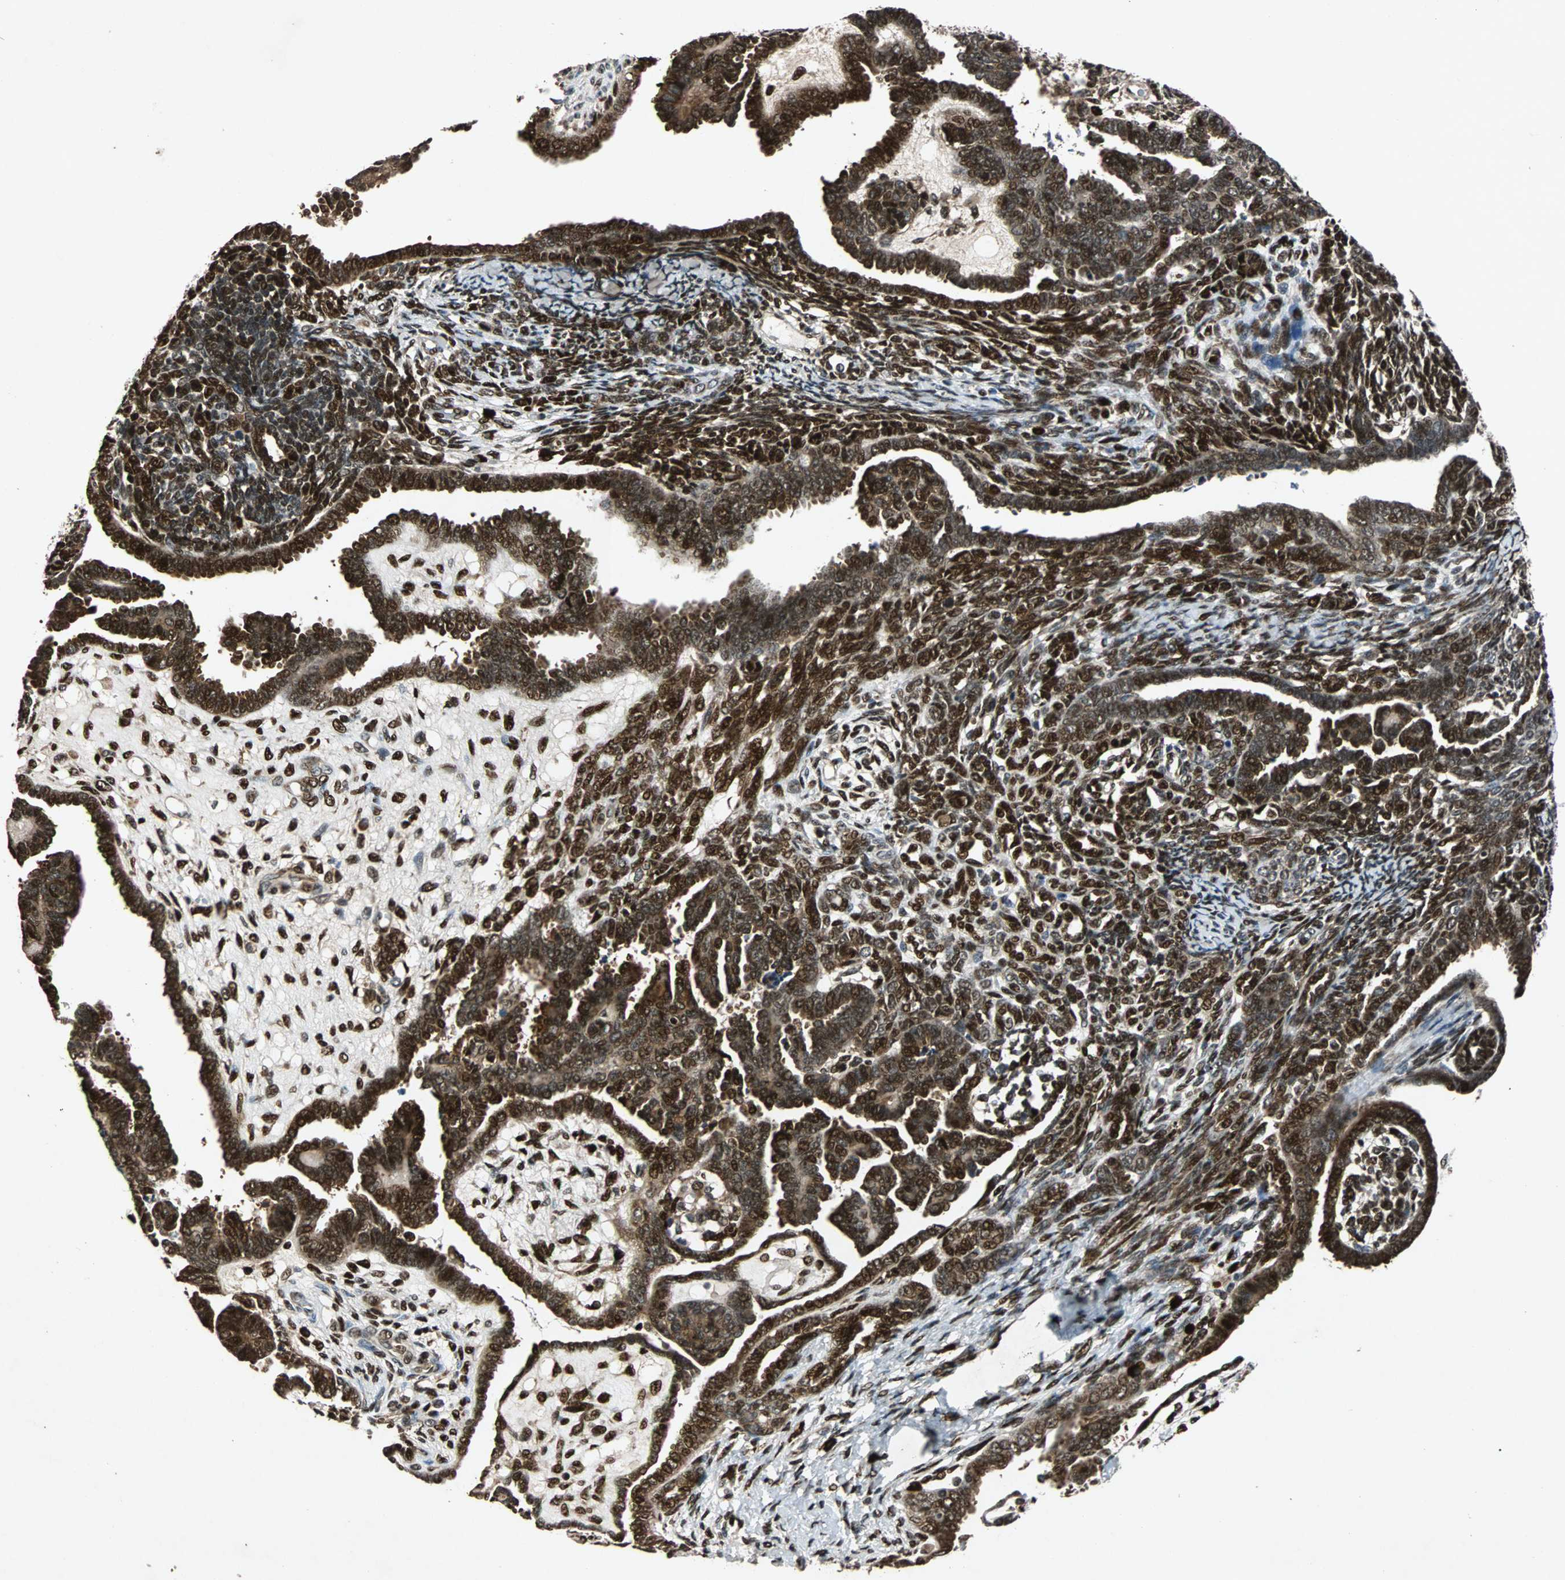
{"staining": {"intensity": "strong", "quantity": ">75%", "location": "cytoplasmic/membranous,nuclear"}, "tissue": "endometrial cancer", "cell_type": "Tumor cells", "image_type": "cancer", "snomed": [{"axis": "morphology", "description": "Neoplasm, malignant, NOS"}, {"axis": "topography", "description": "Endometrium"}], "caption": "Protein staining exhibits strong cytoplasmic/membranous and nuclear positivity in about >75% of tumor cells in endometrial malignant neoplasm.", "gene": "USP31", "patient": {"sex": "female", "age": 74}}